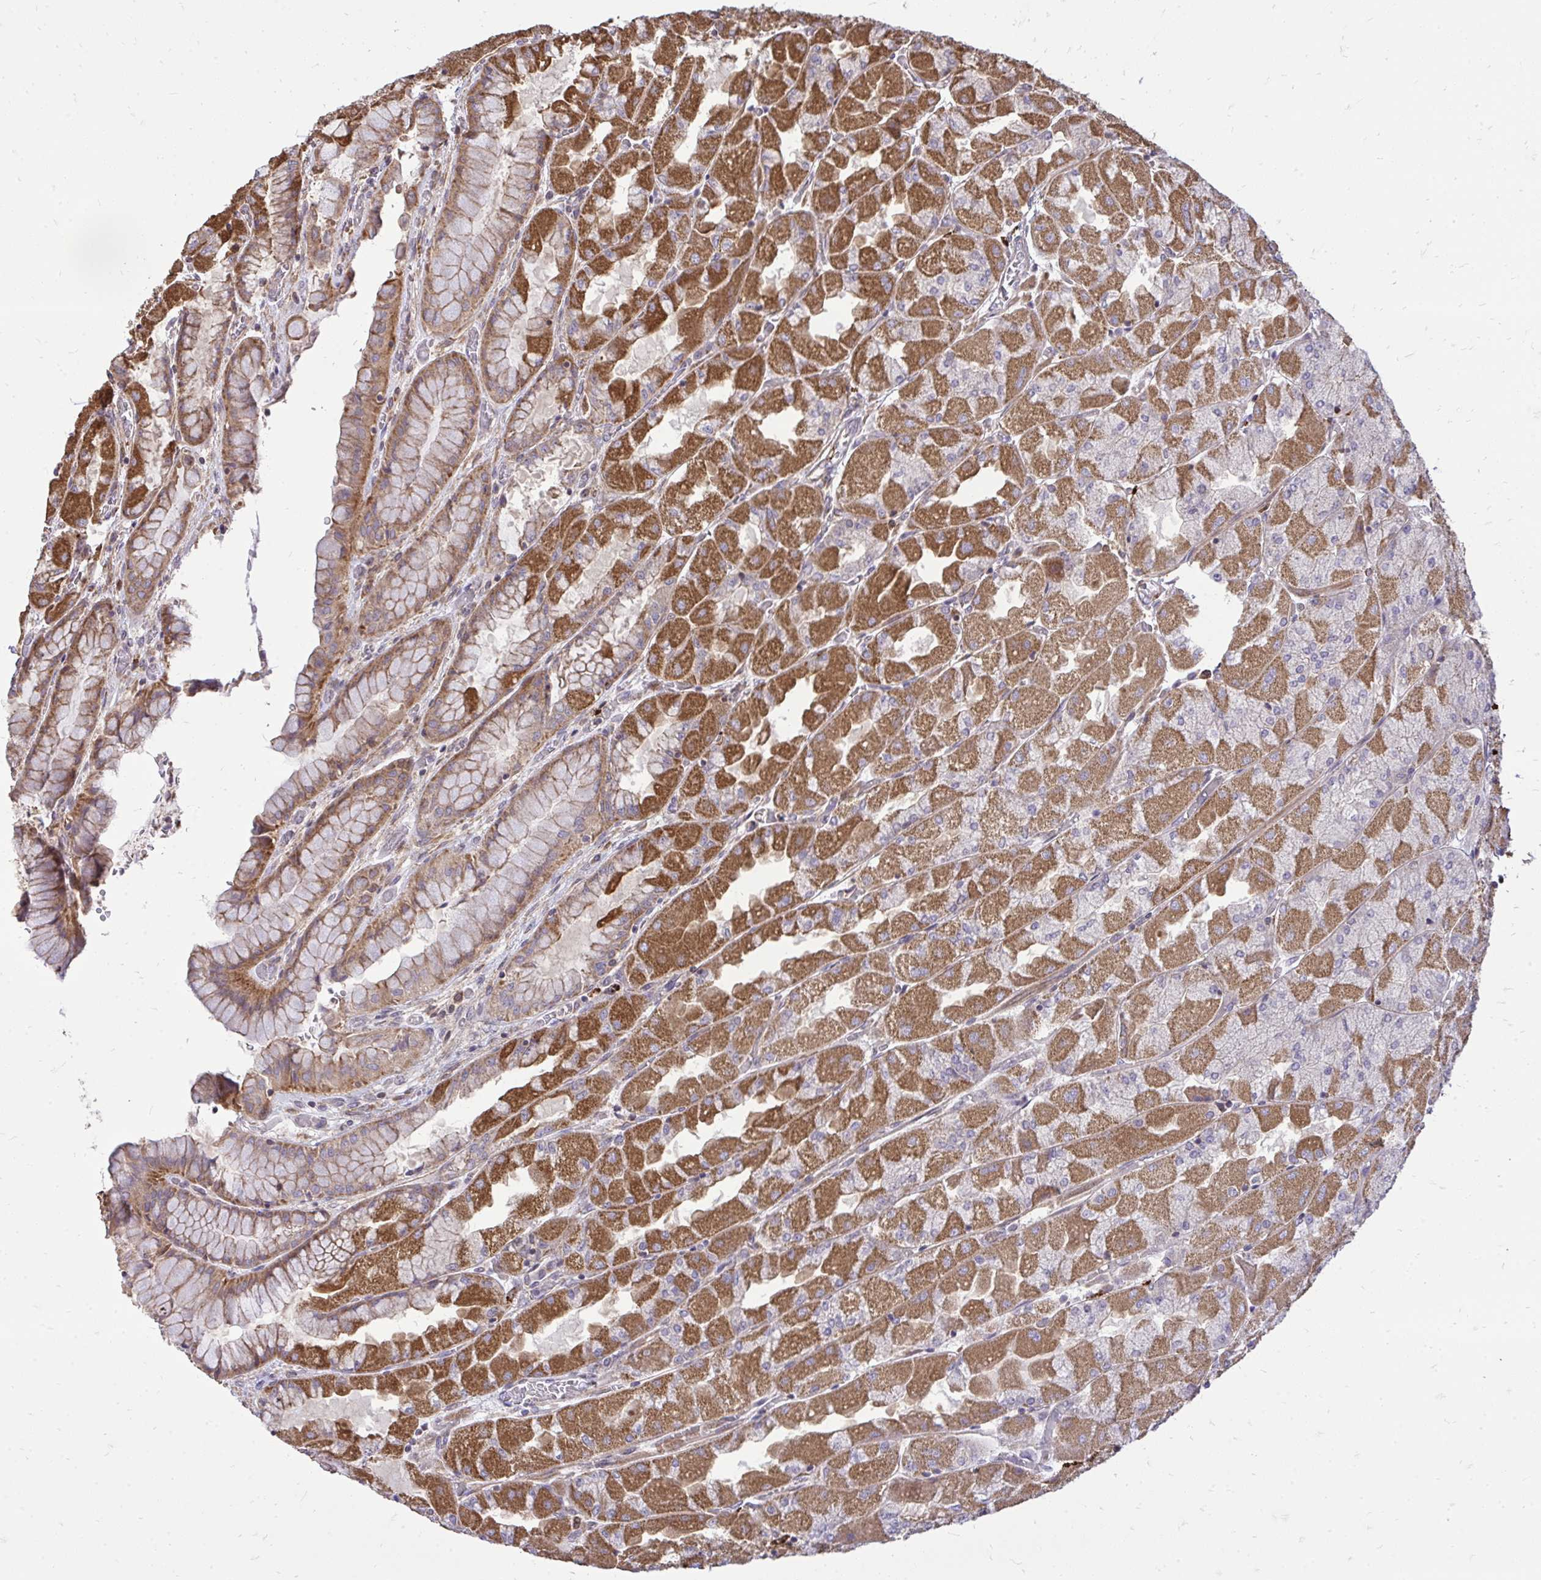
{"staining": {"intensity": "strong", "quantity": "25%-75%", "location": "cytoplasmic/membranous"}, "tissue": "stomach", "cell_type": "Glandular cells", "image_type": "normal", "snomed": [{"axis": "morphology", "description": "Normal tissue, NOS"}, {"axis": "topography", "description": "Stomach"}], "caption": "The micrograph reveals immunohistochemical staining of unremarkable stomach. There is strong cytoplasmic/membranous staining is appreciated in approximately 25%-75% of glandular cells. The staining was performed using DAB to visualize the protein expression in brown, while the nuclei were stained in blue with hematoxylin (Magnification: 20x).", "gene": "SLC7A5", "patient": {"sex": "female", "age": 61}}